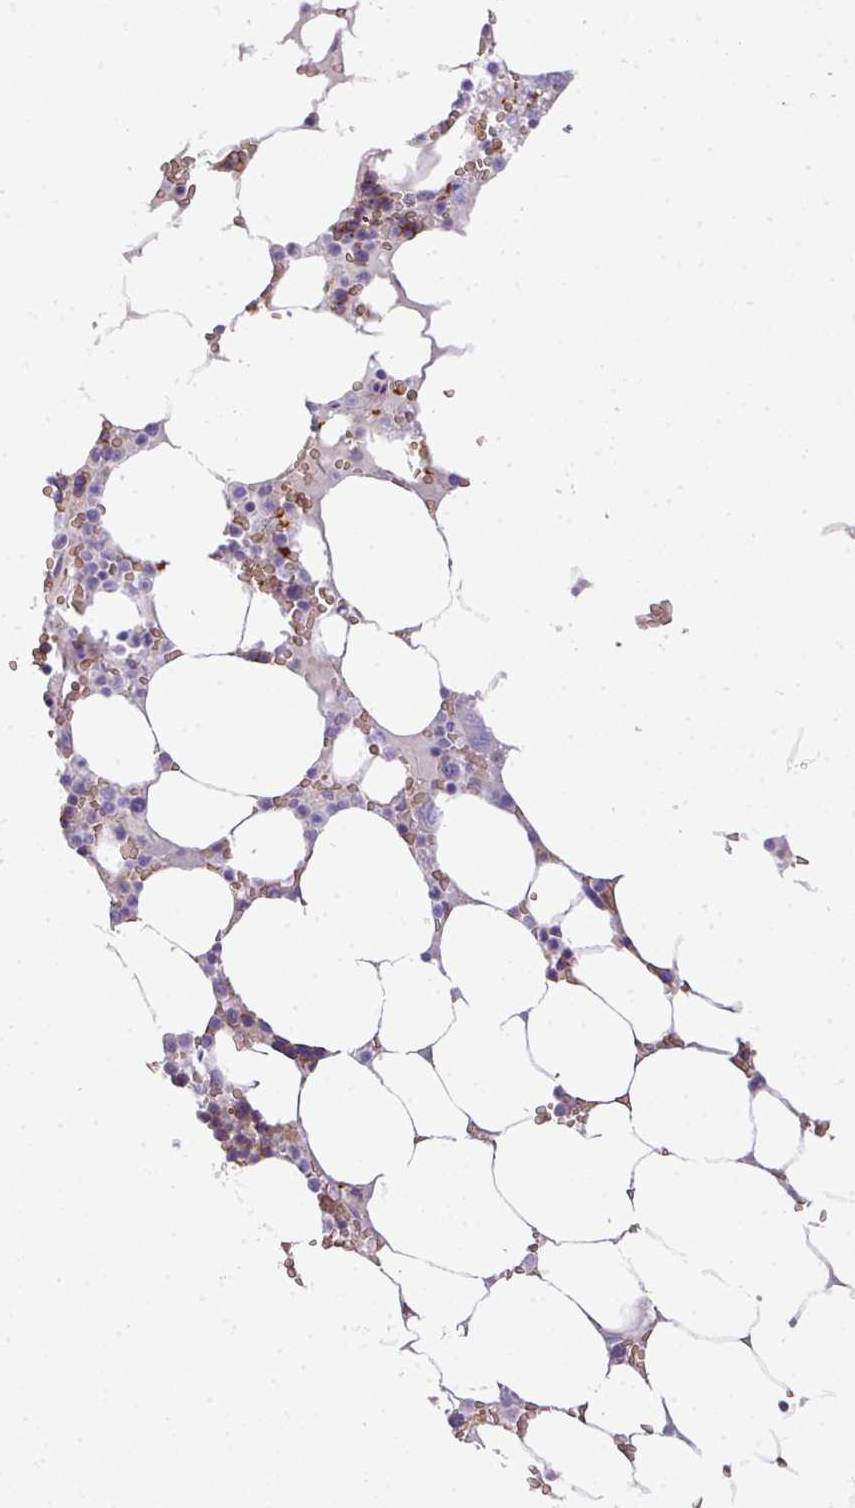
{"staining": {"intensity": "moderate", "quantity": "<25%", "location": "cytoplasmic/membranous"}, "tissue": "bone marrow", "cell_type": "Hematopoietic cells", "image_type": "normal", "snomed": [{"axis": "morphology", "description": "Normal tissue, NOS"}, {"axis": "topography", "description": "Bone marrow"}], "caption": "Immunohistochemical staining of normal human bone marrow exhibits low levels of moderate cytoplasmic/membranous positivity in about <25% of hematopoietic cells.", "gene": "ATP6V1F", "patient": {"sex": "male", "age": 64}}